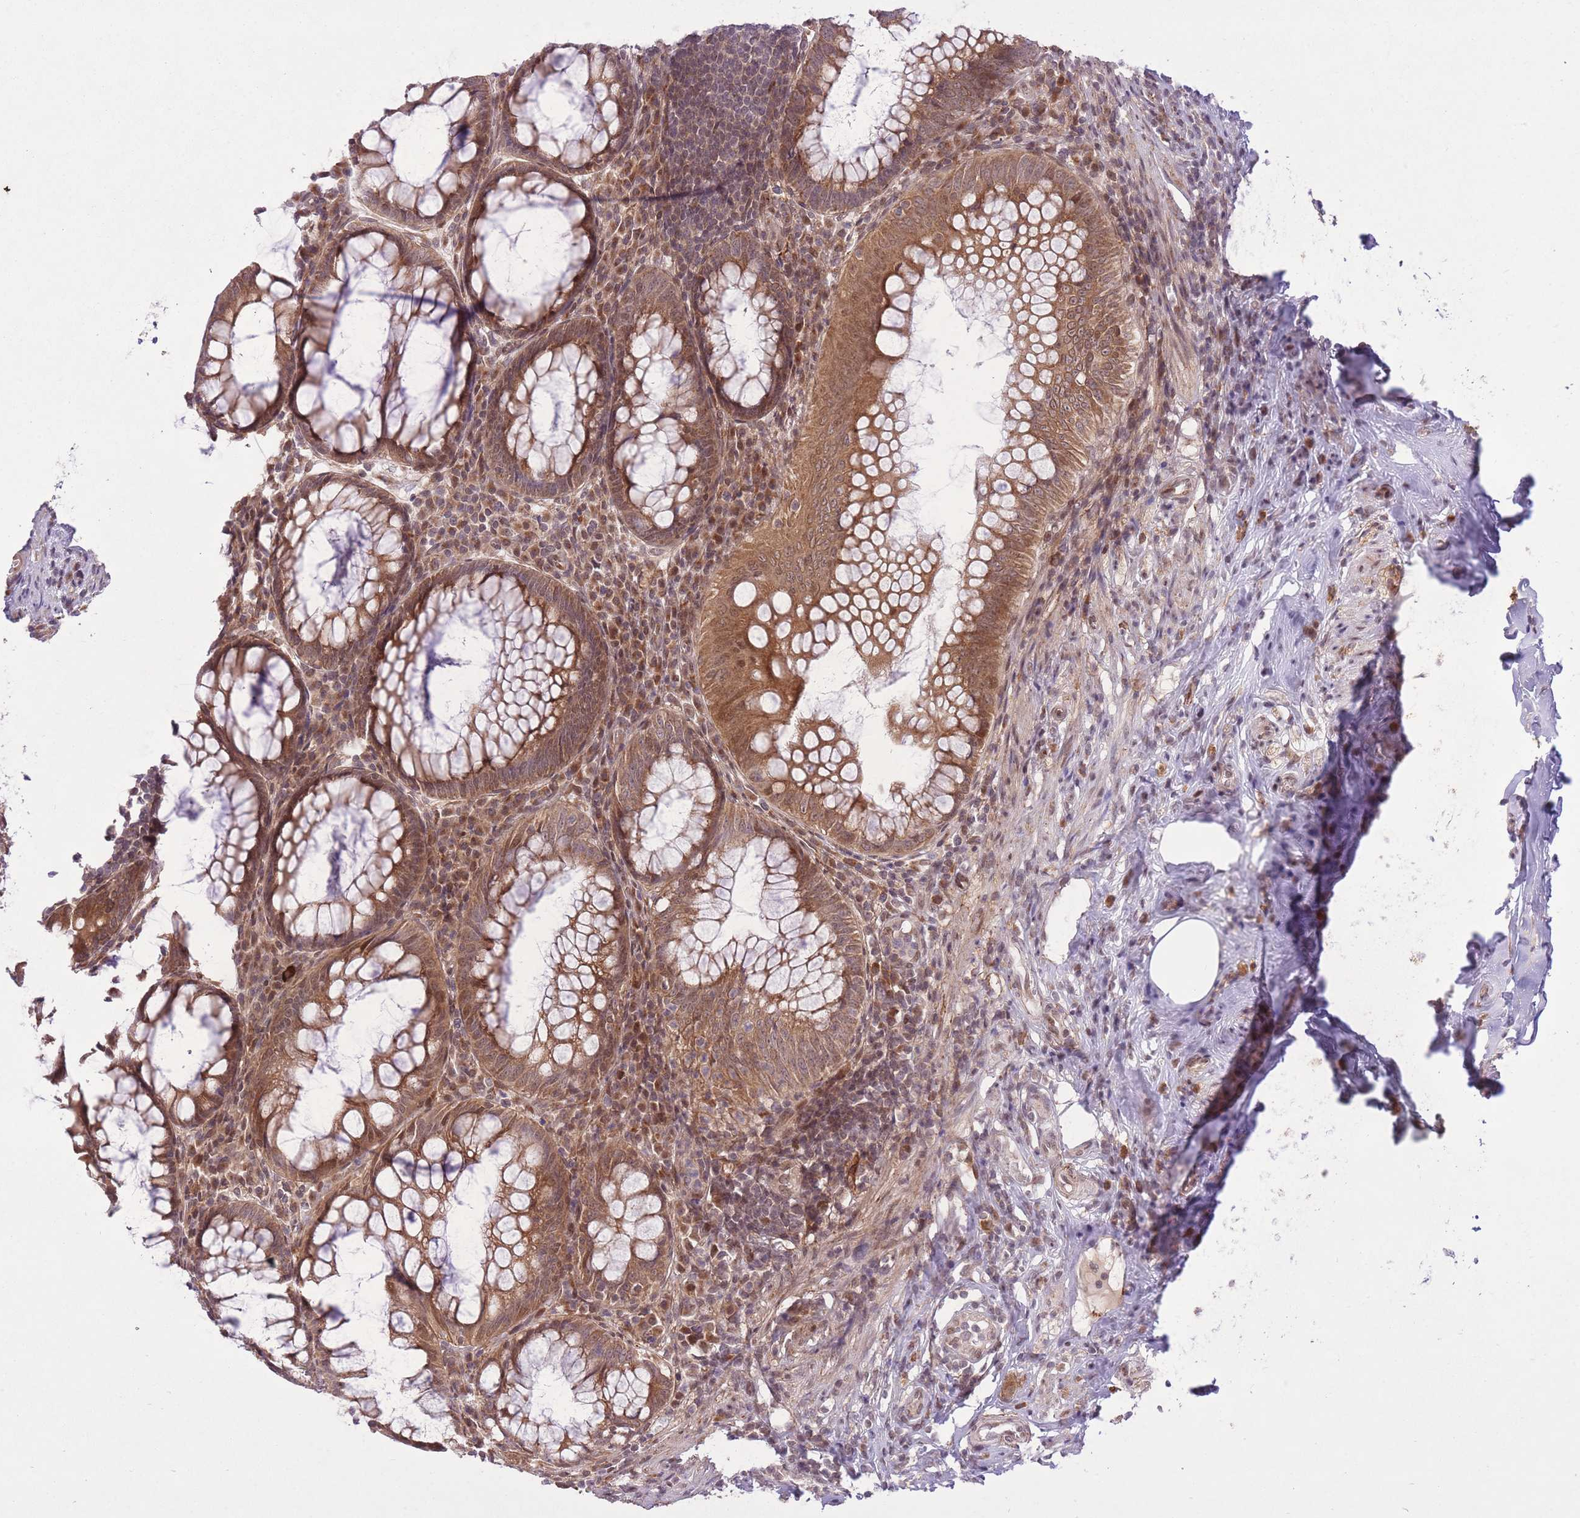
{"staining": {"intensity": "moderate", "quantity": ">75%", "location": "cytoplasmic/membranous,nuclear"}, "tissue": "appendix", "cell_type": "Glandular cells", "image_type": "normal", "snomed": [{"axis": "morphology", "description": "Normal tissue, NOS"}, {"axis": "topography", "description": "Appendix"}], "caption": "Immunohistochemistry (IHC) photomicrograph of benign appendix stained for a protein (brown), which displays medium levels of moderate cytoplasmic/membranous,nuclear positivity in about >75% of glandular cells.", "gene": "ZNF391", "patient": {"sex": "male", "age": 83}}